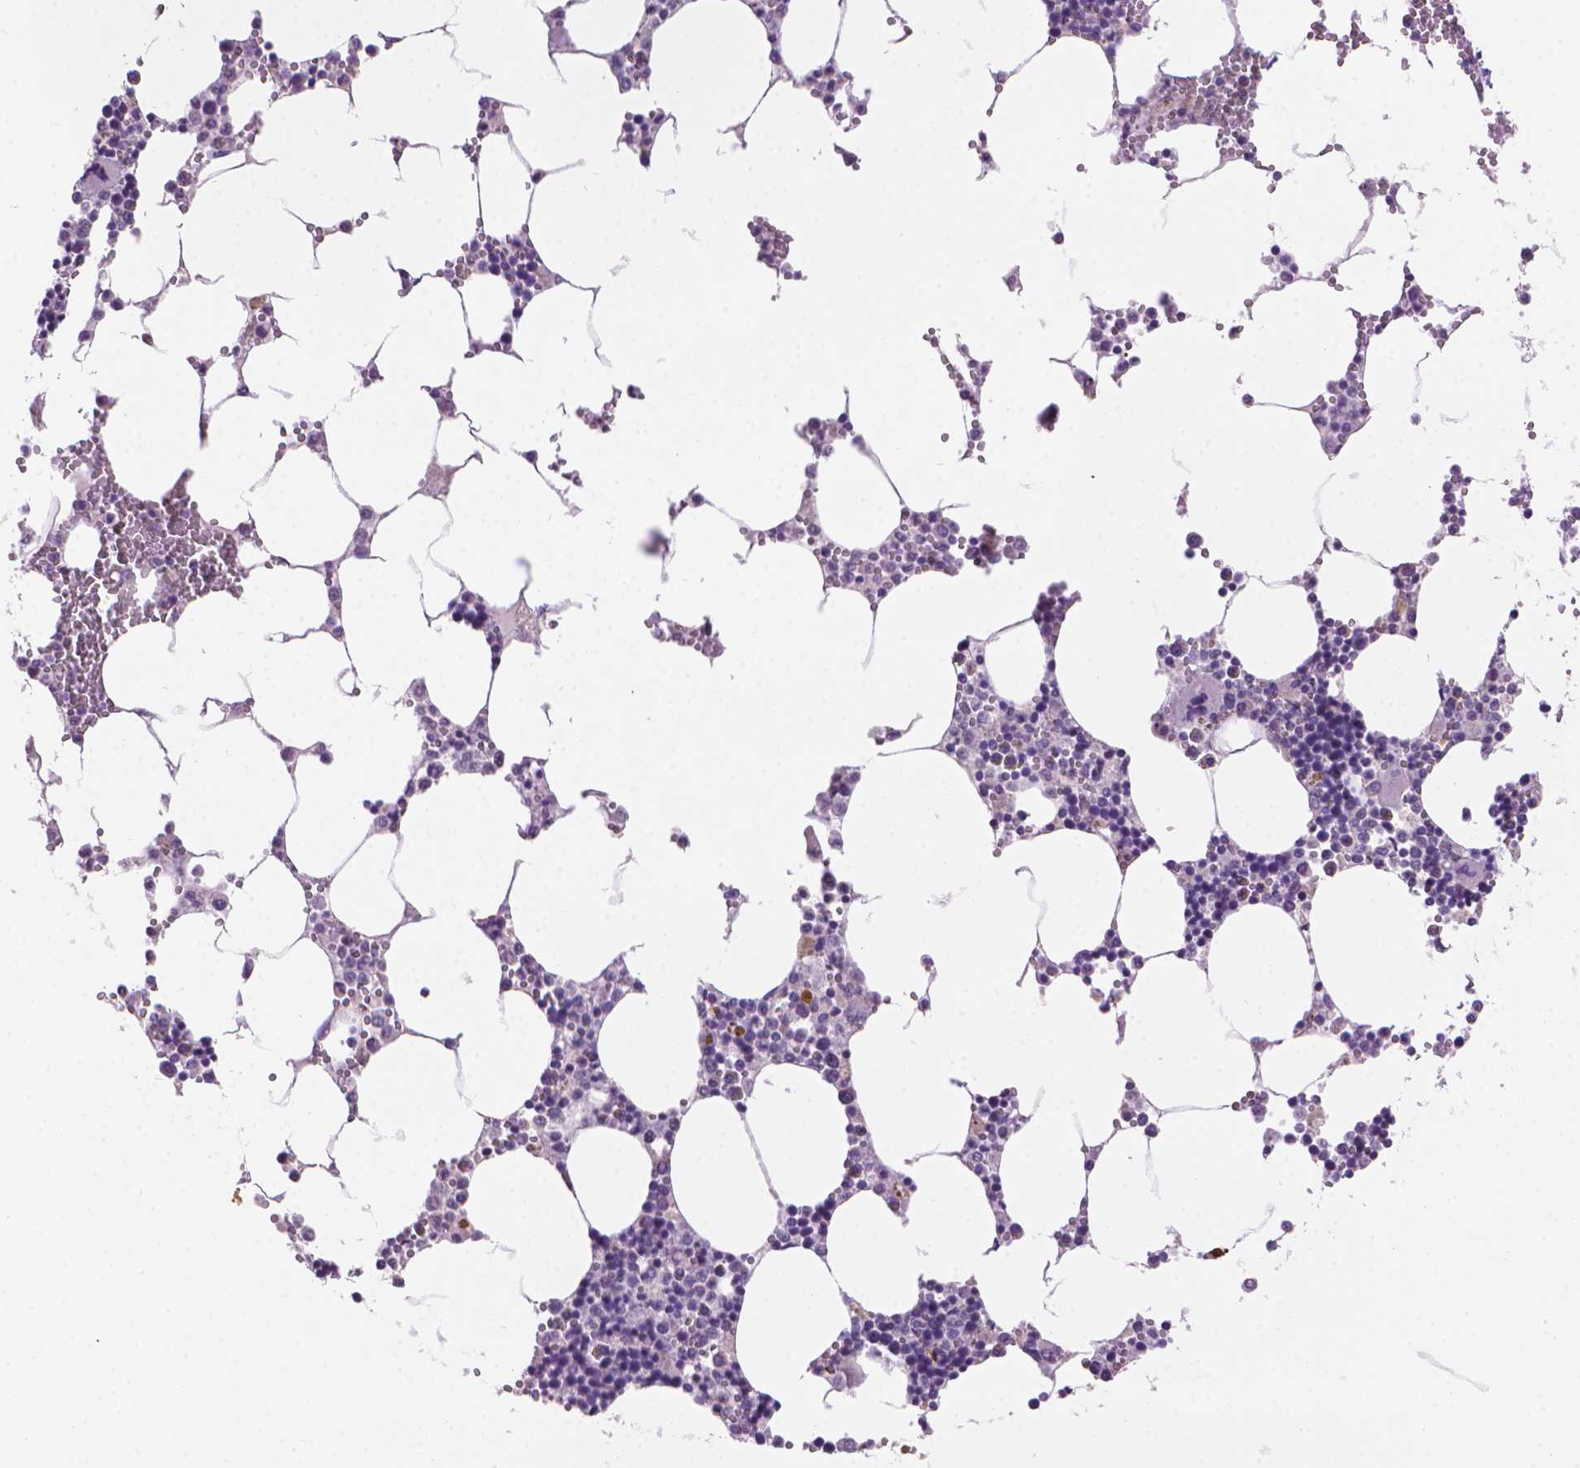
{"staining": {"intensity": "strong", "quantity": "<25%", "location": "cytoplasmic/membranous"}, "tissue": "bone marrow", "cell_type": "Hematopoietic cells", "image_type": "normal", "snomed": [{"axis": "morphology", "description": "Normal tissue, NOS"}, {"axis": "topography", "description": "Bone marrow"}], "caption": "Strong cytoplasmic/membranous expression for a protein is identified in about <25% of hematopoietic cells of unremarkable bone marrow using IHC.", "gene": "MUC1", "patient": {"sex": "male", "age": 54}}